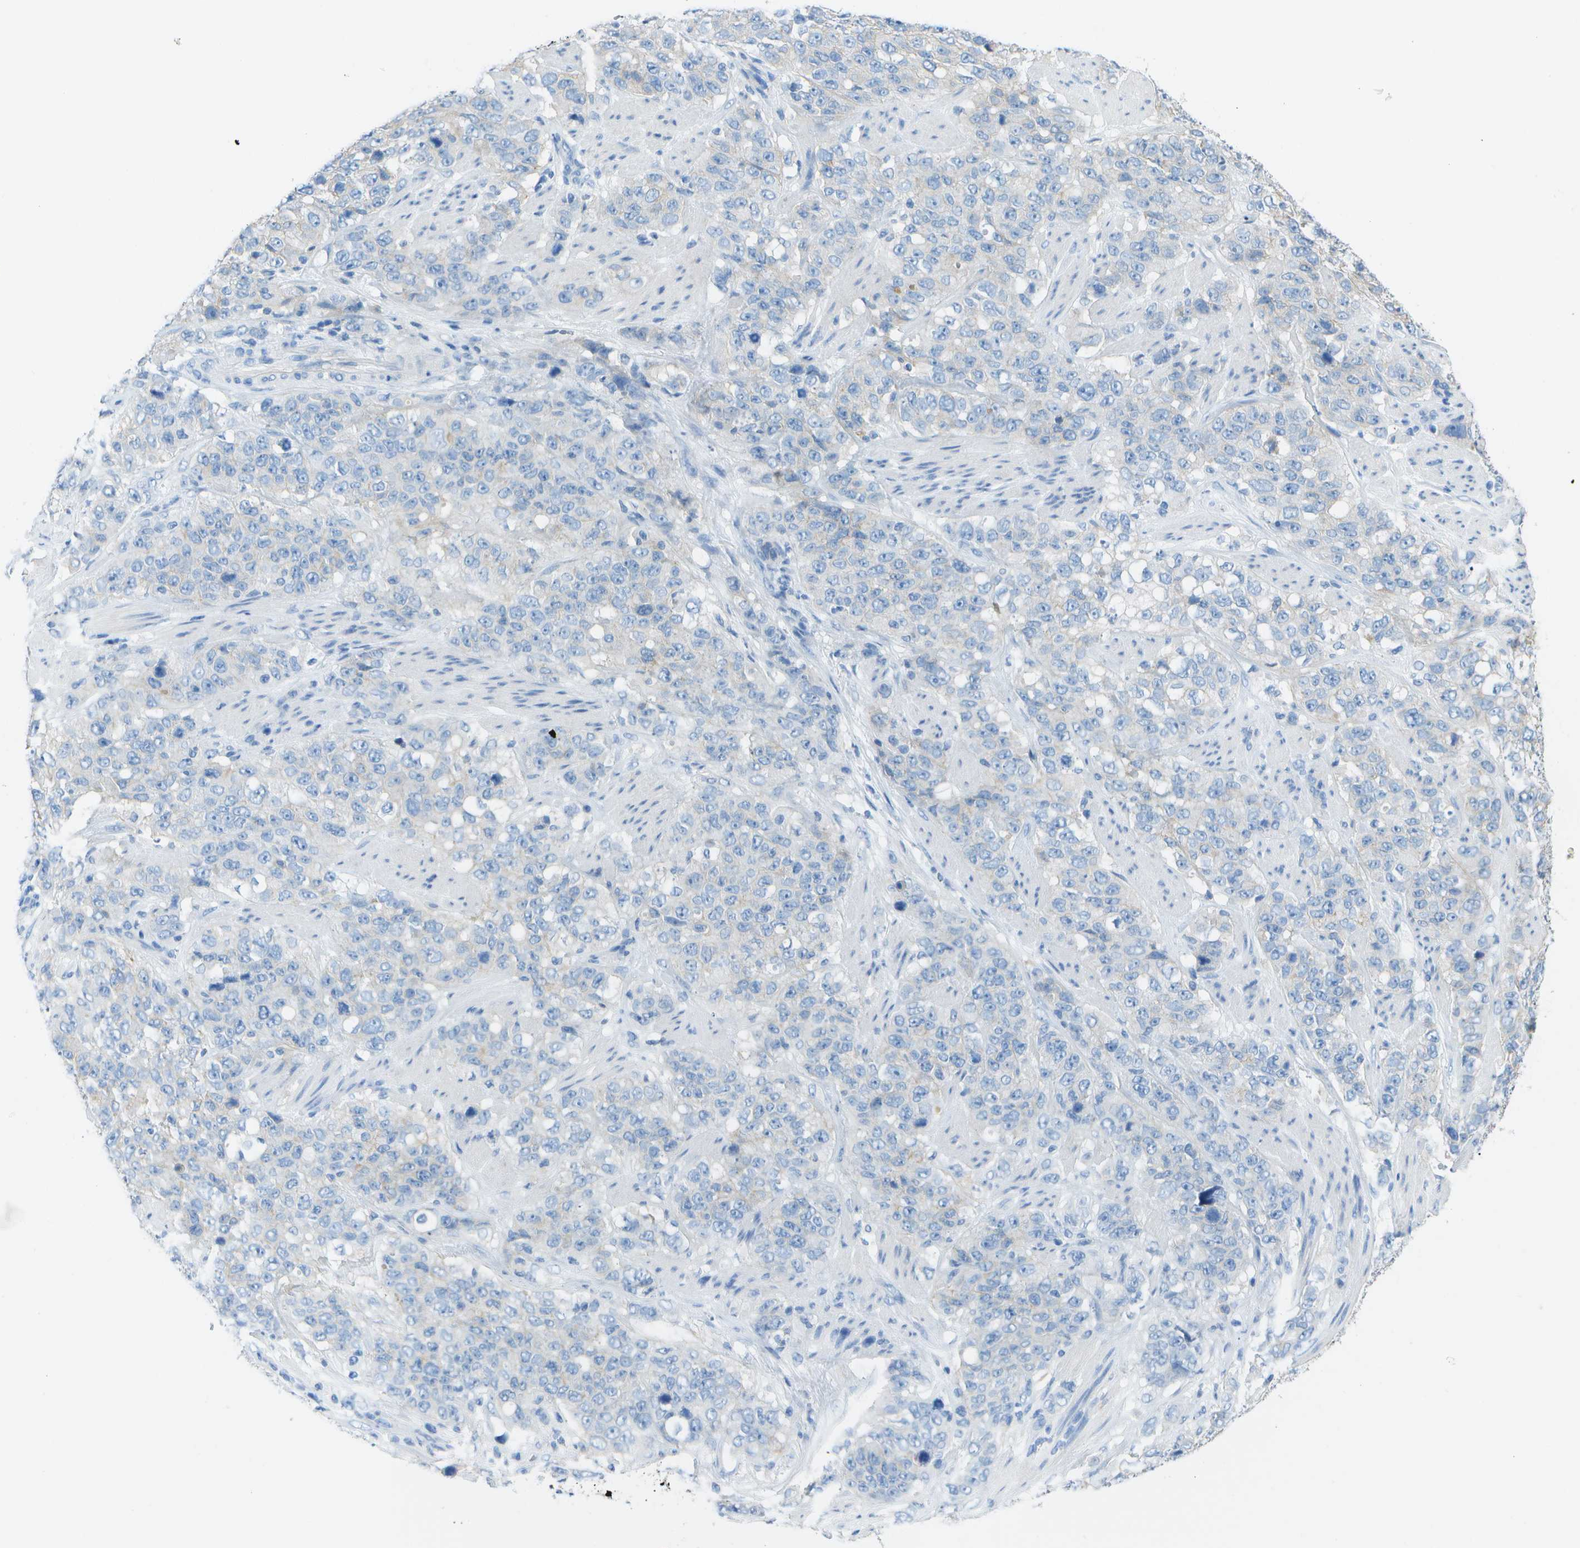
{"staining": {"intensity": "negative", "quantity": "none", "location": "none"}, "tissue": "stomach cancer", "cell_type": "Tumor cells", "image_type": "cancer", "snomed": [{"axis": "morphology", "description": "Adenocarcinoma, NOS"}, {"axis": "topography", "description": "Stomach"}], "caption": "Stomach adenocarcinoma stained for a protein using immunohistochemistry shows no positivity tumor cells.", "gene": "CD46", "patient": {"sex": "male", "age": 48}}